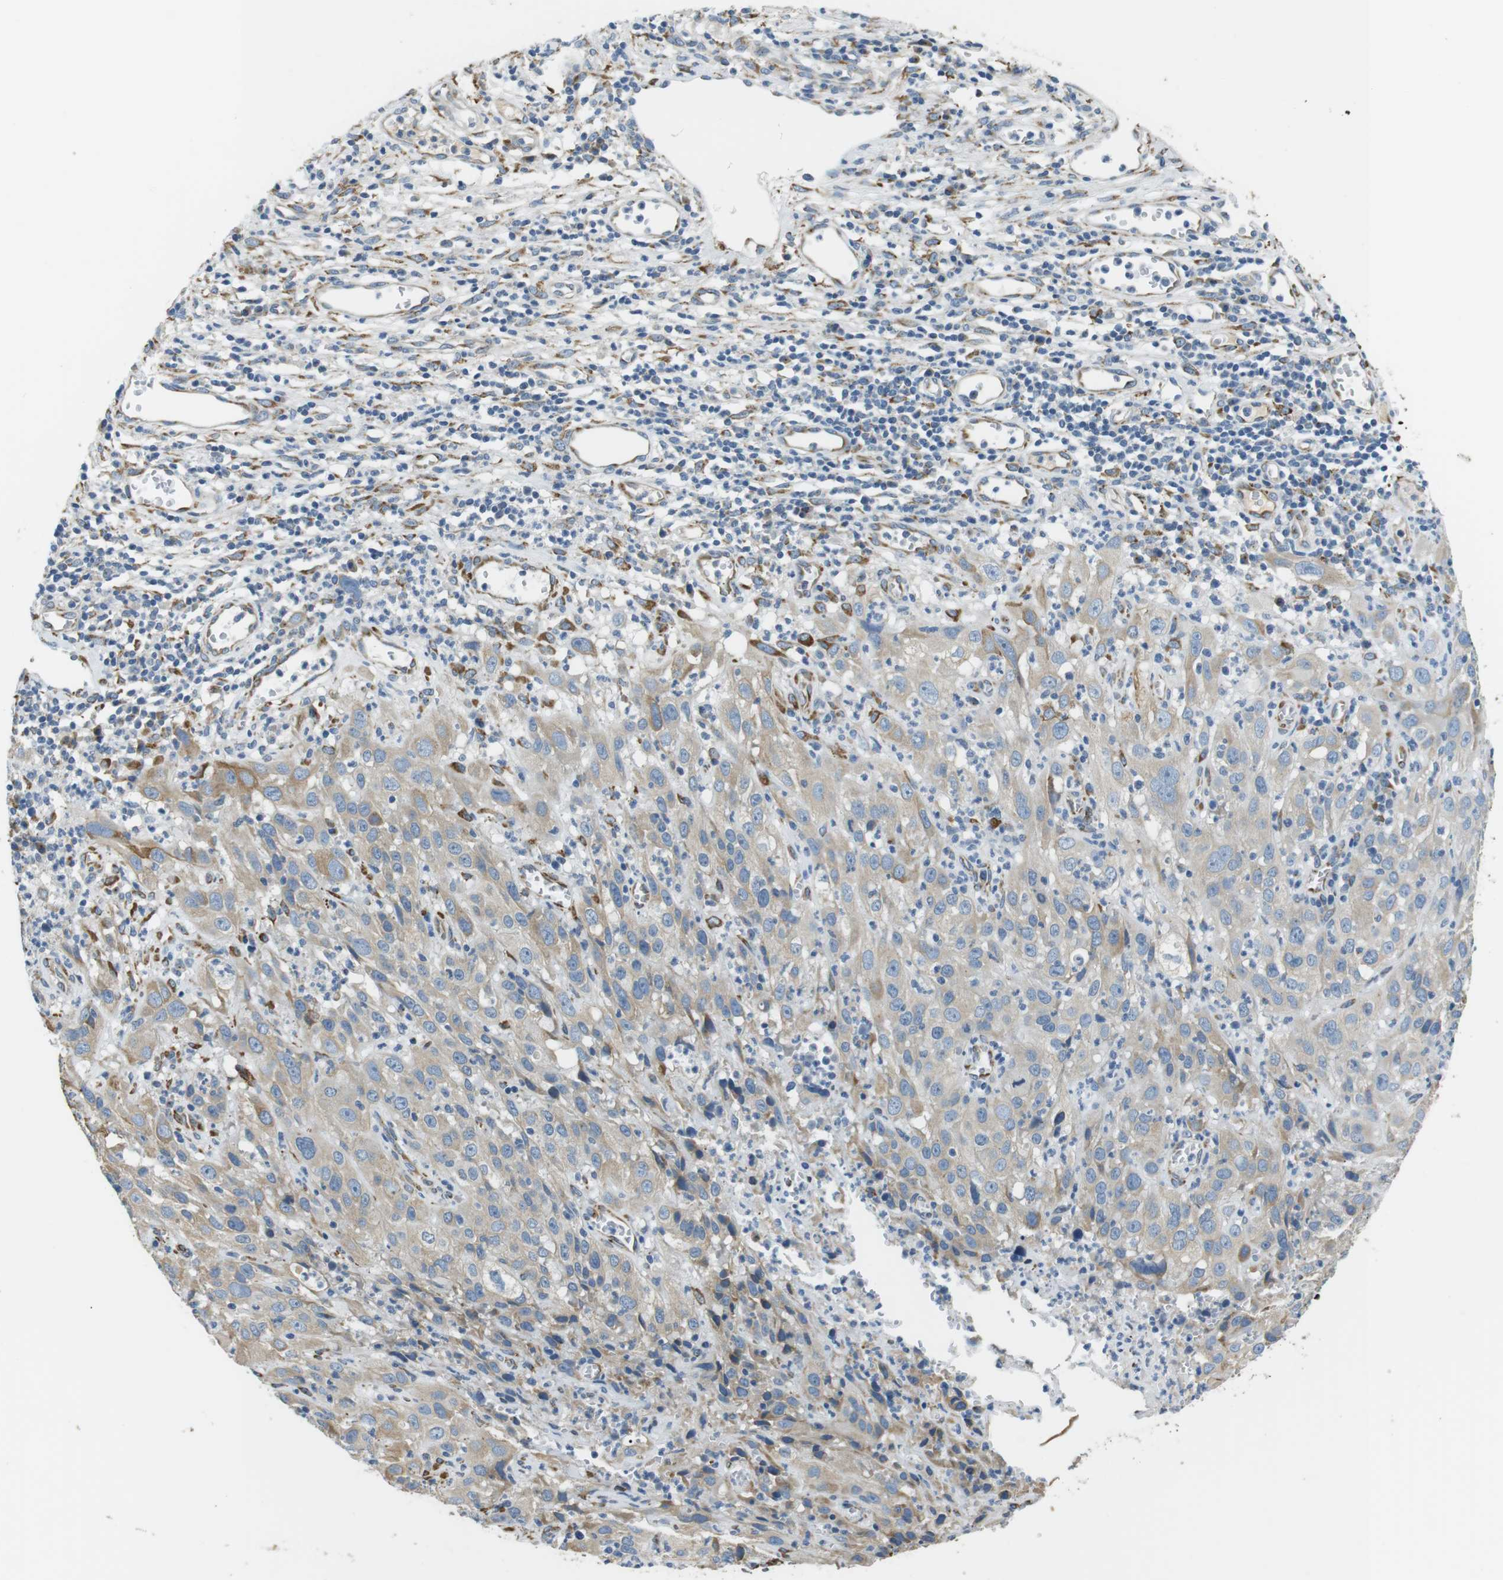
{"staining": {"intensity": "negative", "quantity": "none", "location": "none"}, "tissue": "cervical cancer", "cell_type": "Tumor cells", "image_type": "cancer", "snomed": [{"axis": "morphology", "description": "Squamous cell carcinoma, NOS"}, {"axis": "topography", "description": "Cervix"}], "caption": "This is a micrograph of immunohistochemistry staining of cervical squamous cell carcinoma, which shows no staining in tumor cells.", "gene": "UNC5CL", "patient": {"sex": "female", "age": 32}}